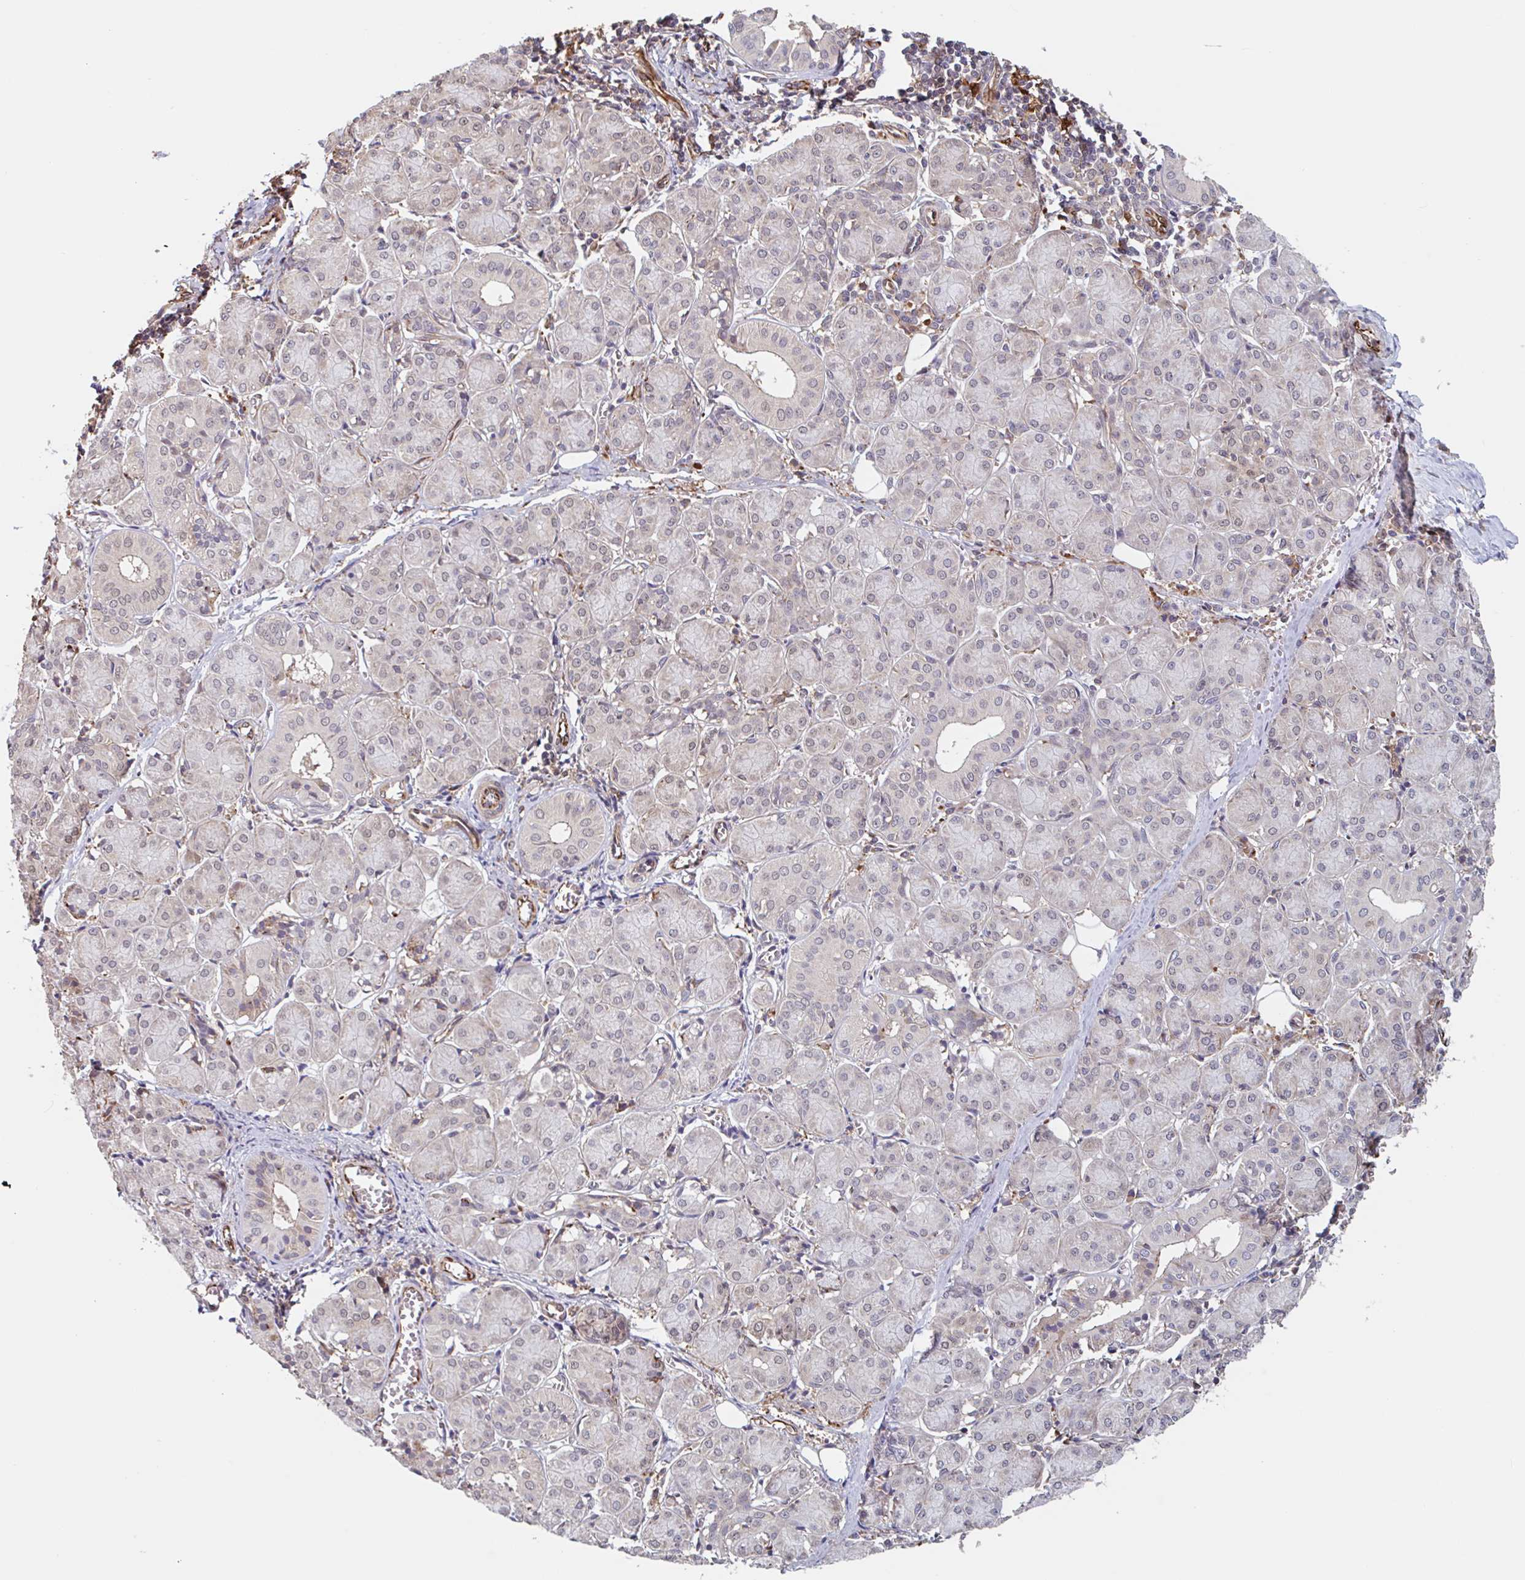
{"staining": {"intensity": "negative", "quantity": "none", "location": "none"}, "tissue": "salivary gland", "cell_type": "Glandular cells", "image_type": "normal", "snomed": [{"axis": "morphology", "description": "Normal tissue, NOS"}, {"axis": "morphology", "description": "Inflammation, NOS"}, {"axis": "topography", "description": "Lymph node"}, {"axis": "topography", "description": "Salivary gland"}], "caption": "IHC histopathology image of unremarkable human salivary gland stained for a protein (brown), which displays no positivity in glandular cells.", "gene": "NUB1", "patient": {"sex": "male", "age": 3}}